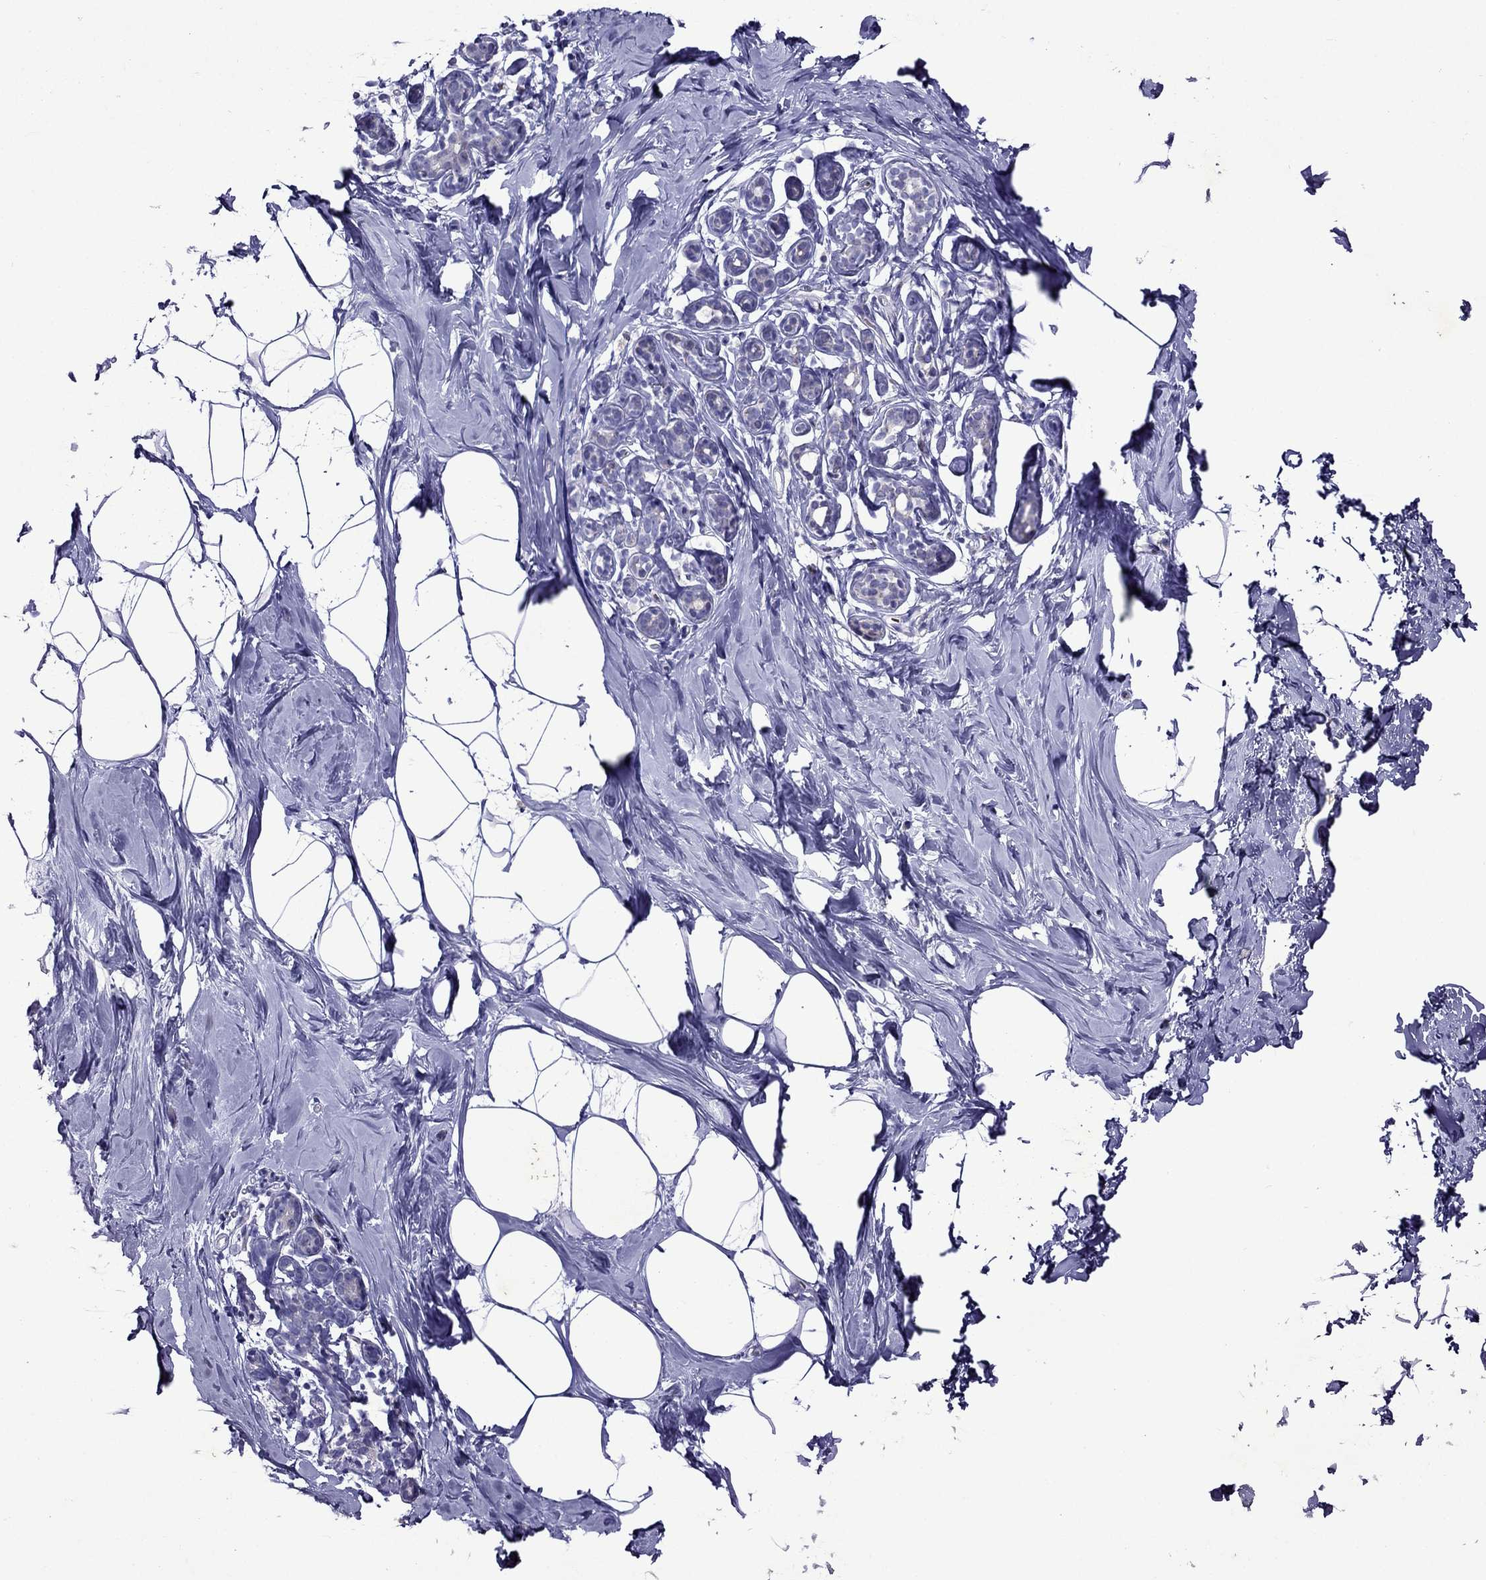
{"staining": {"intensity": "negative", "quantity": "none", "location": "none"}, "tissue": "breast", "cell_type": "Adipocytes", "image_type": "normal", "snomed": [{"axis": "morphology", "description": "Normal tissue, NOS"}, {"axis": "topography", "description": "Breast"}], "caption": "Immunohistochemistry (IHC) micrograph of normal breast: human breast stained with DAB (3,3'-diaminobenzidine) displays no significant protein positivity in adipocytes.", "gene": "TDRD1", "patient": {"sex": "female", "age": 32}}